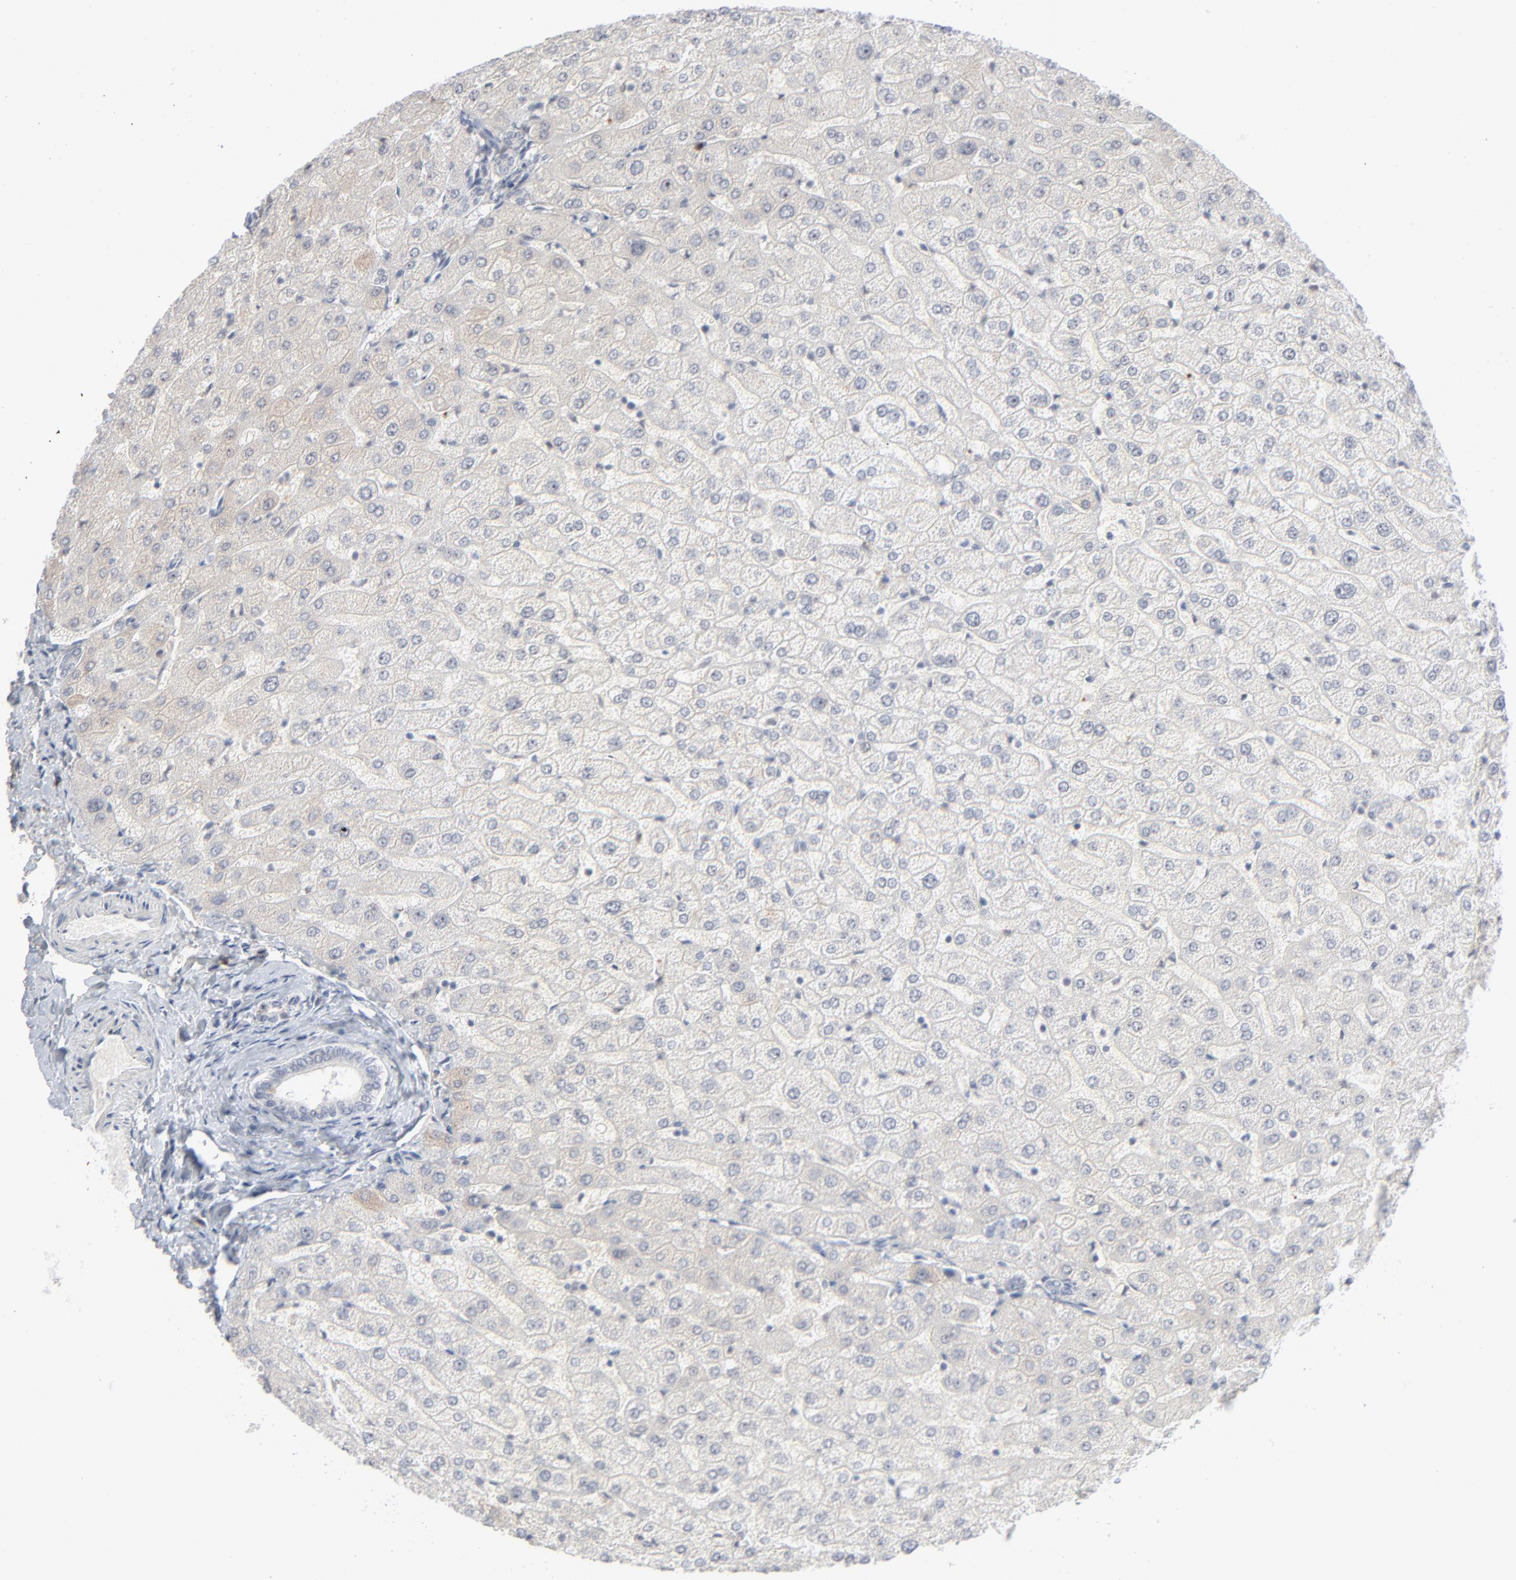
{"staining": {"intensity": "negative", "quantity": "none", "location": "none"}, "tissue": "liver", "cell_type": "Cholangiocytes", "image_type": "normal", "snomed": [{"axis": "morphology", "description": "Normal tissue, NOS"}, {"axis": "morphology", "description": "Fibrosis, NOS"}, {"axis": "topography", "description": "Liver"}], "caption": "The IHC histopathology image has no significant expression in cholangiocytes of liver.", "gene": "MPHOSPH6", "patient": {"sex": "female", "age": 29}}